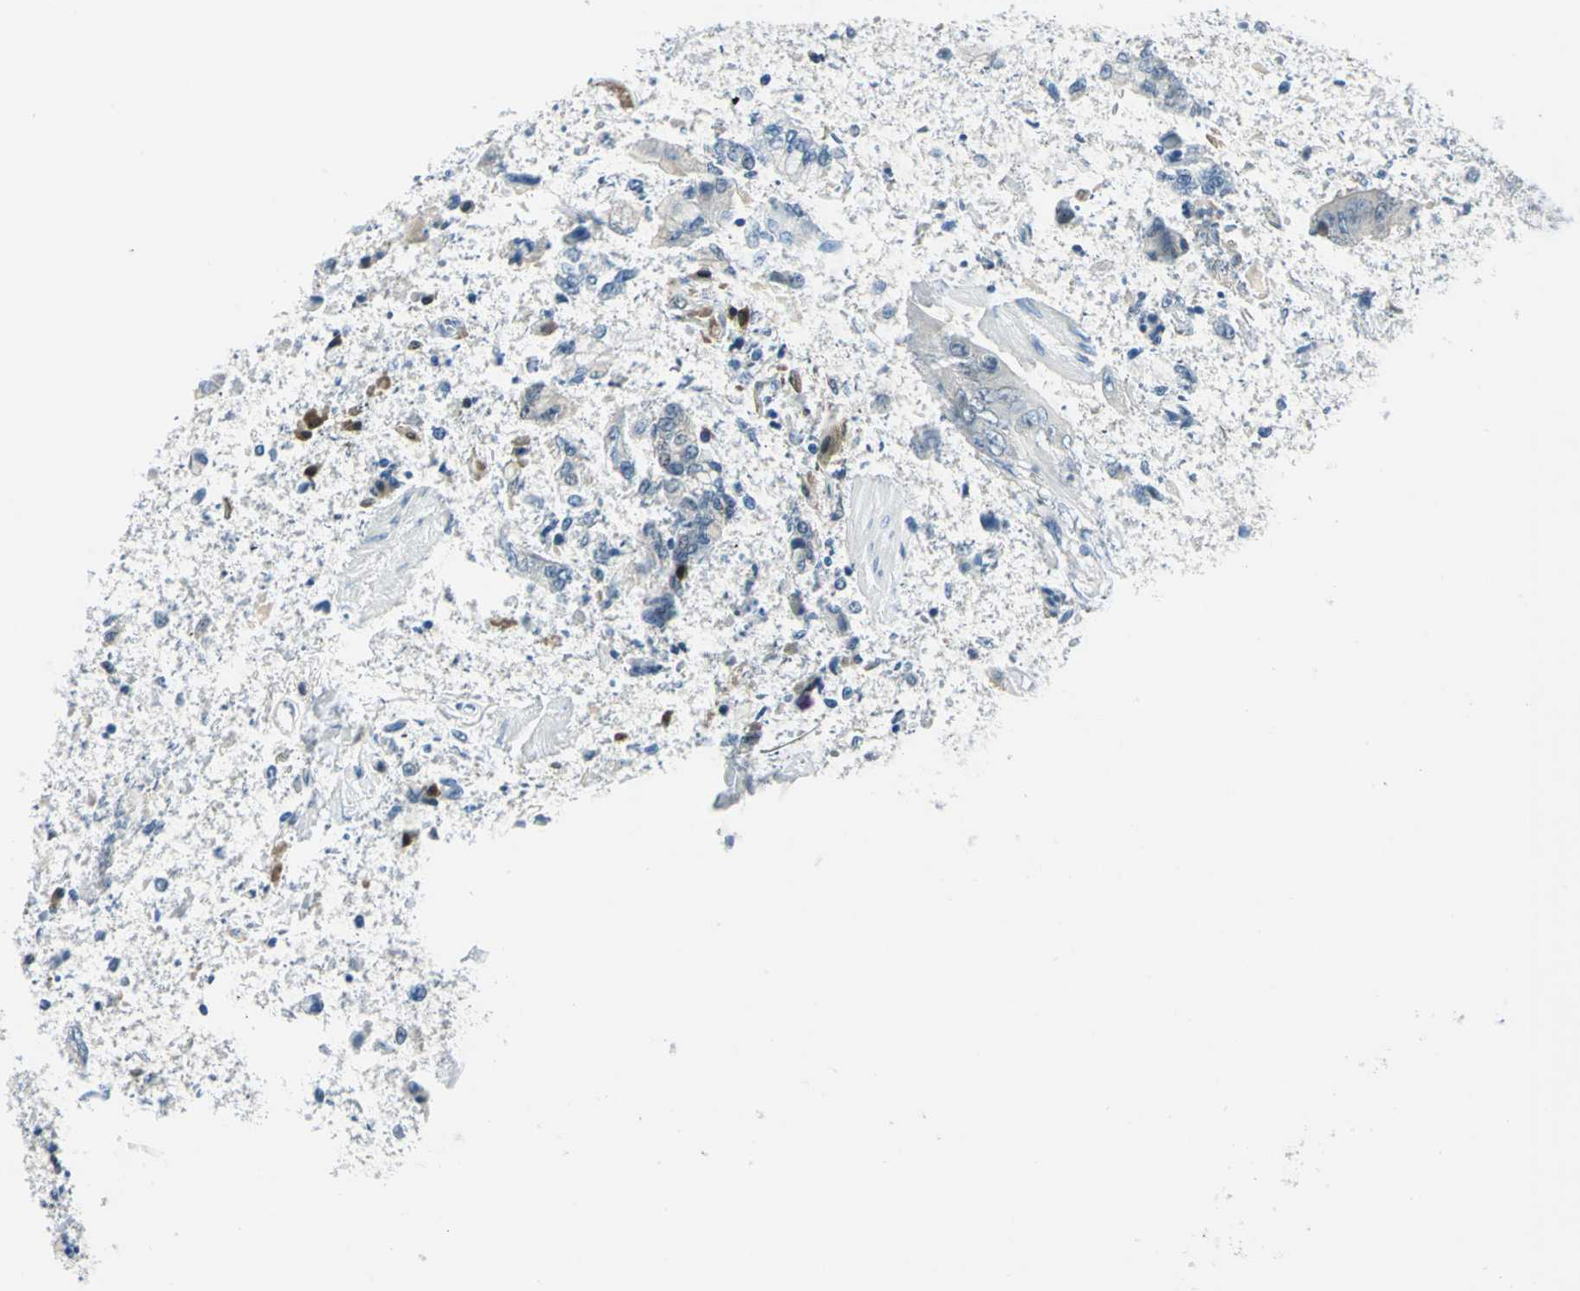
{"staining": {"intensity": "weak", "quantity": "<25%", "location": "cytoplasmic/membranous,nuclear"}, "tissue": "stomach cancer", "cell_type": "Tumor cells", "image_type": "cancer", "snomed": [{"axis": "morphology", "description": "Normal tissue, NOS"}, {"axis": "morphology", "description": "Adenocarcinoma, NOS"}, {"axis": "morphology", "description": "Adenocarcinoma, High grade"}, {"axis": "topography", "description": "Stomach, upper"}, {"axis": "topography", "description": "Stomach"}], "caption": "This is a photomicrograph of IHC staining of stomach cancer (high-grade adenocarcinoma), which shows no staining in tumor cells.", "gene": "AKR1A1", "patient": {"sex": "female", "age": 65}}